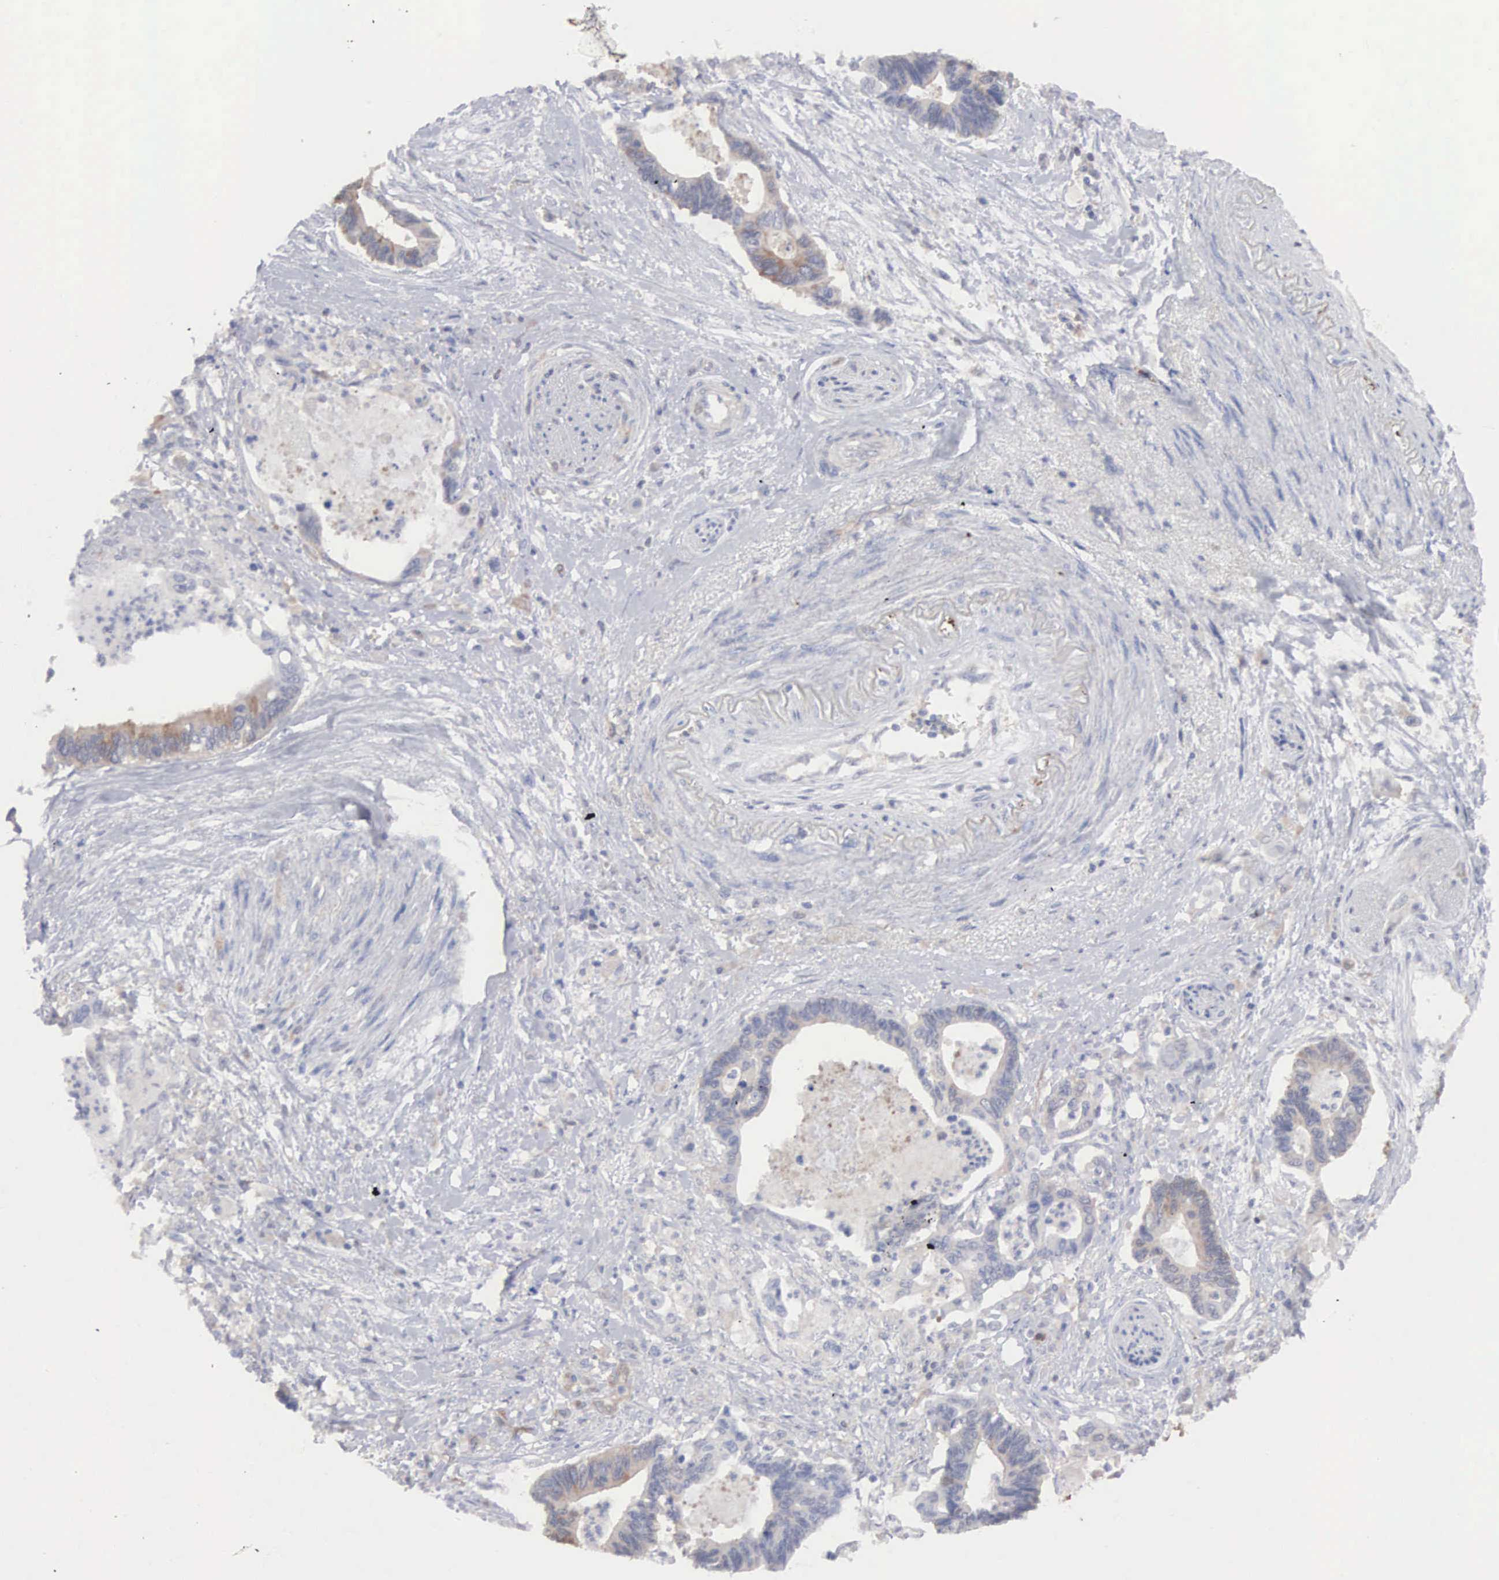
{"staining": {"intensity": "weak", "quantity": "<25%", "location": "cytoplasmic/membranous"}, "tissue": "pancreatic cancer", "cell_type": "Tumor cells", "image_type": "cancer", "snomed": [{"axis": "morphology", "description": "Adenocarcinoma, NOS"}, {"axis": "topography", "description": "Pancreas"}], "caption": "This is an IHC micrograph of human adenocarcinoma (pancreatic). There is no expression in tumor cells.", "gene": "MTHFD1", "patient": {"sex": "female", "age": 70}}